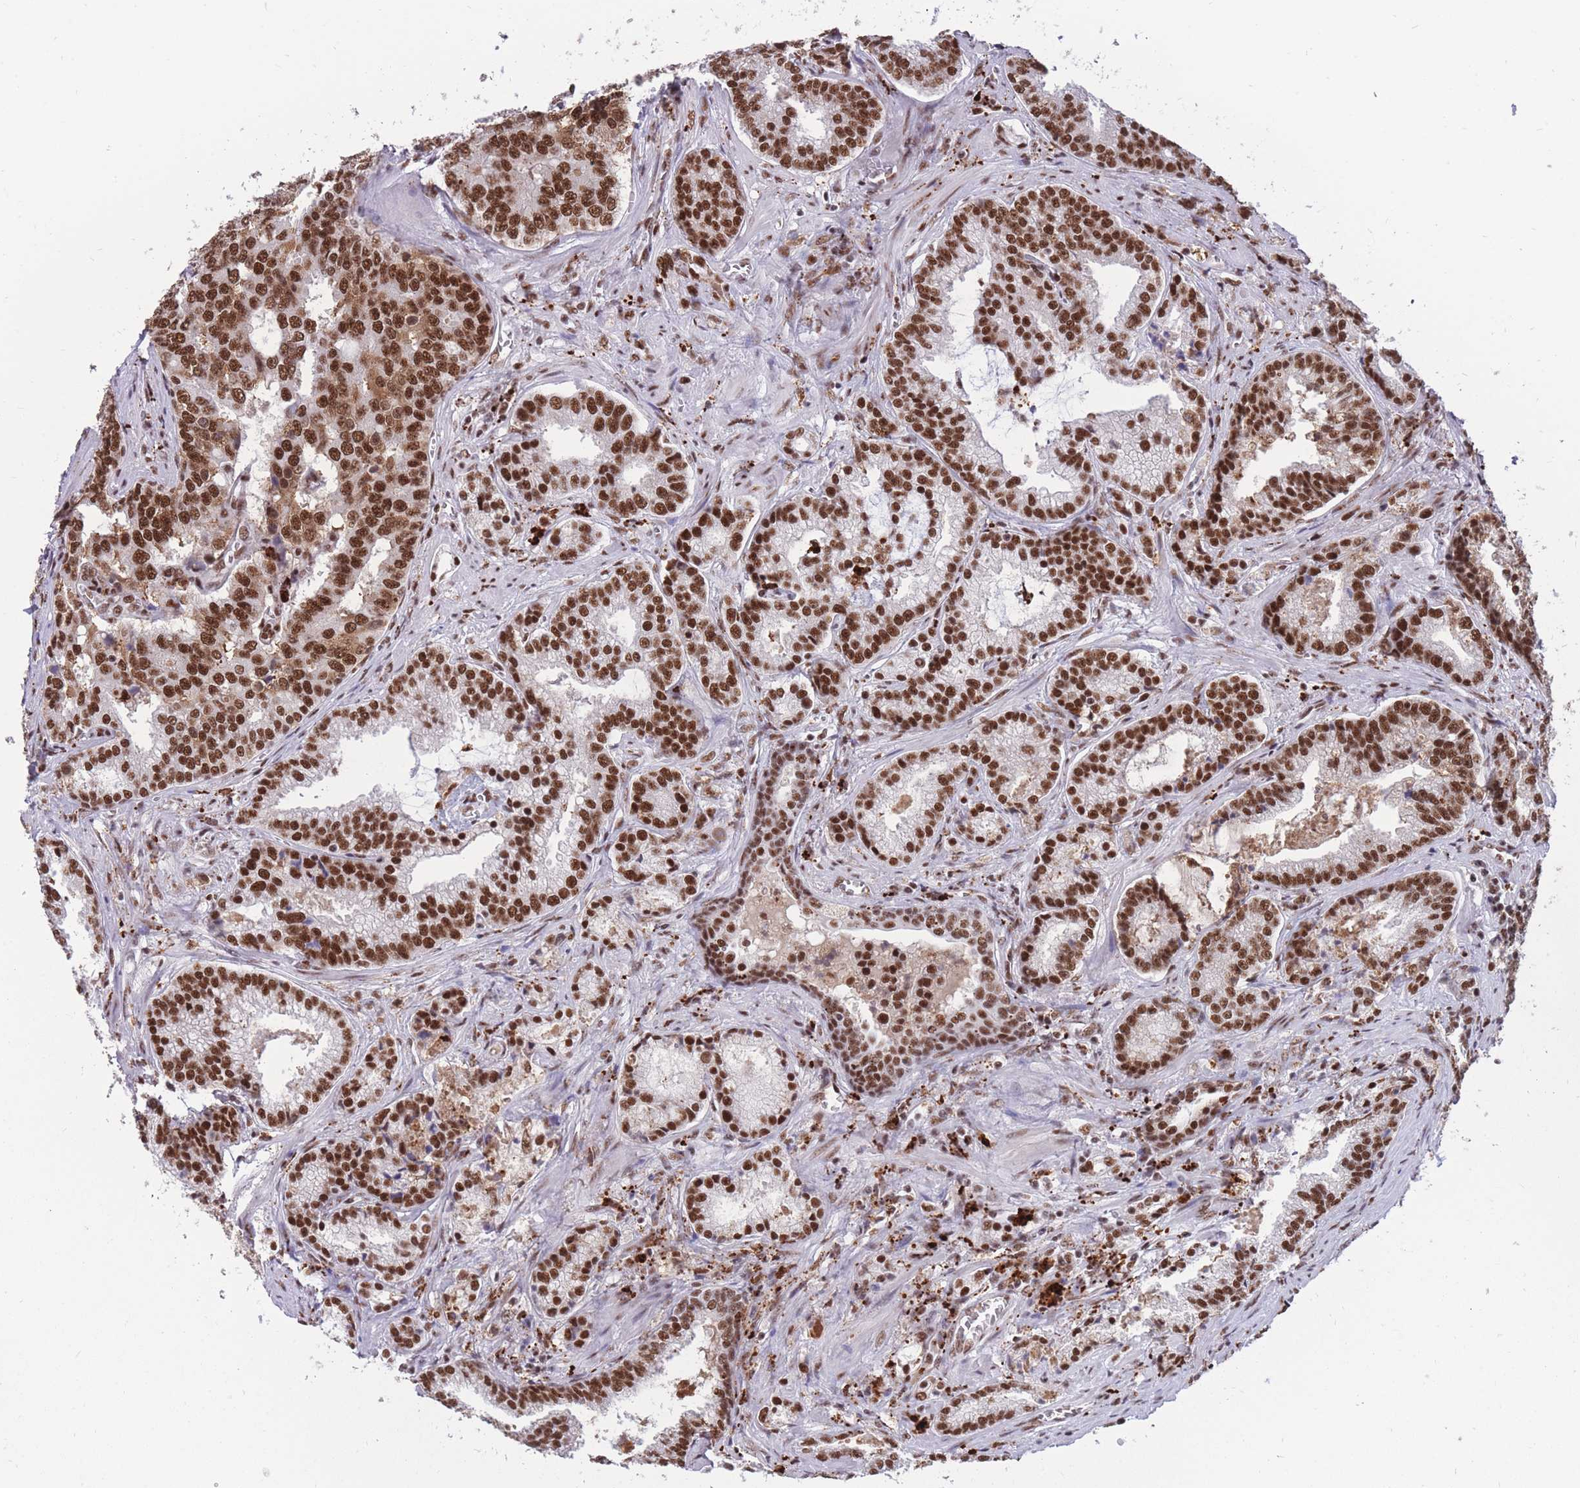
{"staining": {"intensity": "strong", "quantity": ">75%", "location": "nuclear"}, "tissue": "prostate cancer", "cell_type": "Tumor cells", "image_type": "cancer", "snomed": [{"axis": "morphology", "description": "Adenocarcinoma, High grade"}, {"axis": "topography", "description": "Prostate"}], "caption": "Protein staining of prostate high-grade adenocarcinoma tissue reveals strong nuclear staining in approximately >75% of tumor cells. (DAB (3,3'-diaminobenzidine) IHC with brightfield microscopy, high magnification).", "gene": "PRPF19", "patient": {"sex": "male", "age": 67}}